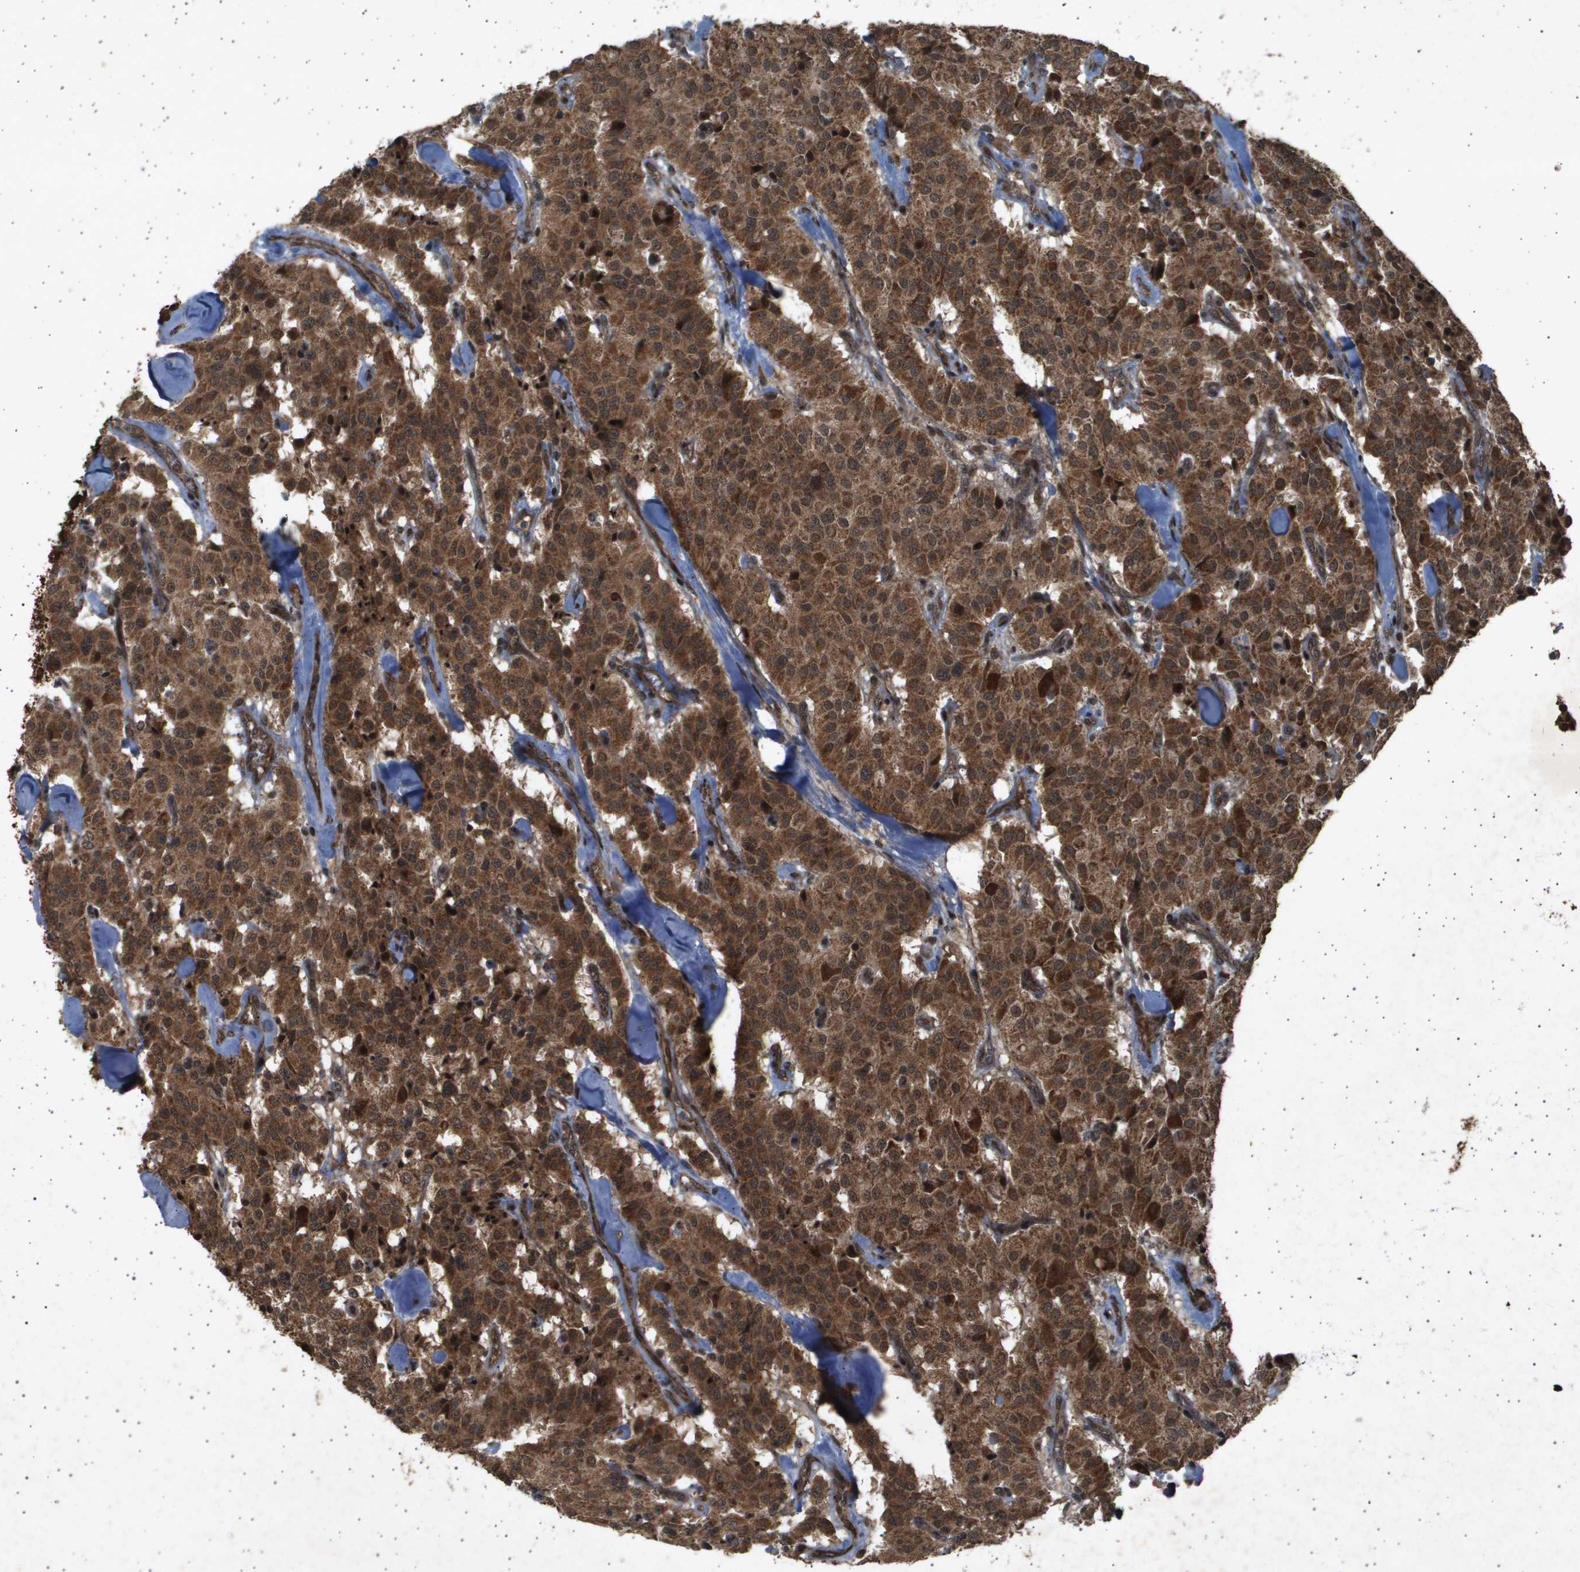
{"staining": {"intensity": "strong", "quantity": ">75%", "location": "cytoplasmic/membranous,nuclear"}, "tissue": "carcinoid", "cell_type": "Tumor cells", "image_type": "cancer", "snomed": [{"axis": "morphology", "description": "Carcinoid, malignant, NOS"}, {"axis": "topography", "description": "Lung"}], "caption": "This is an image of immunohistochemistry (IHC) staining of carcinoid, which shows strong staining in the cytoplasmic/membranous and nuclear of tumor cells.", "gene": "TNRC6A", "patient": {"sex": "male", "age": 30}}